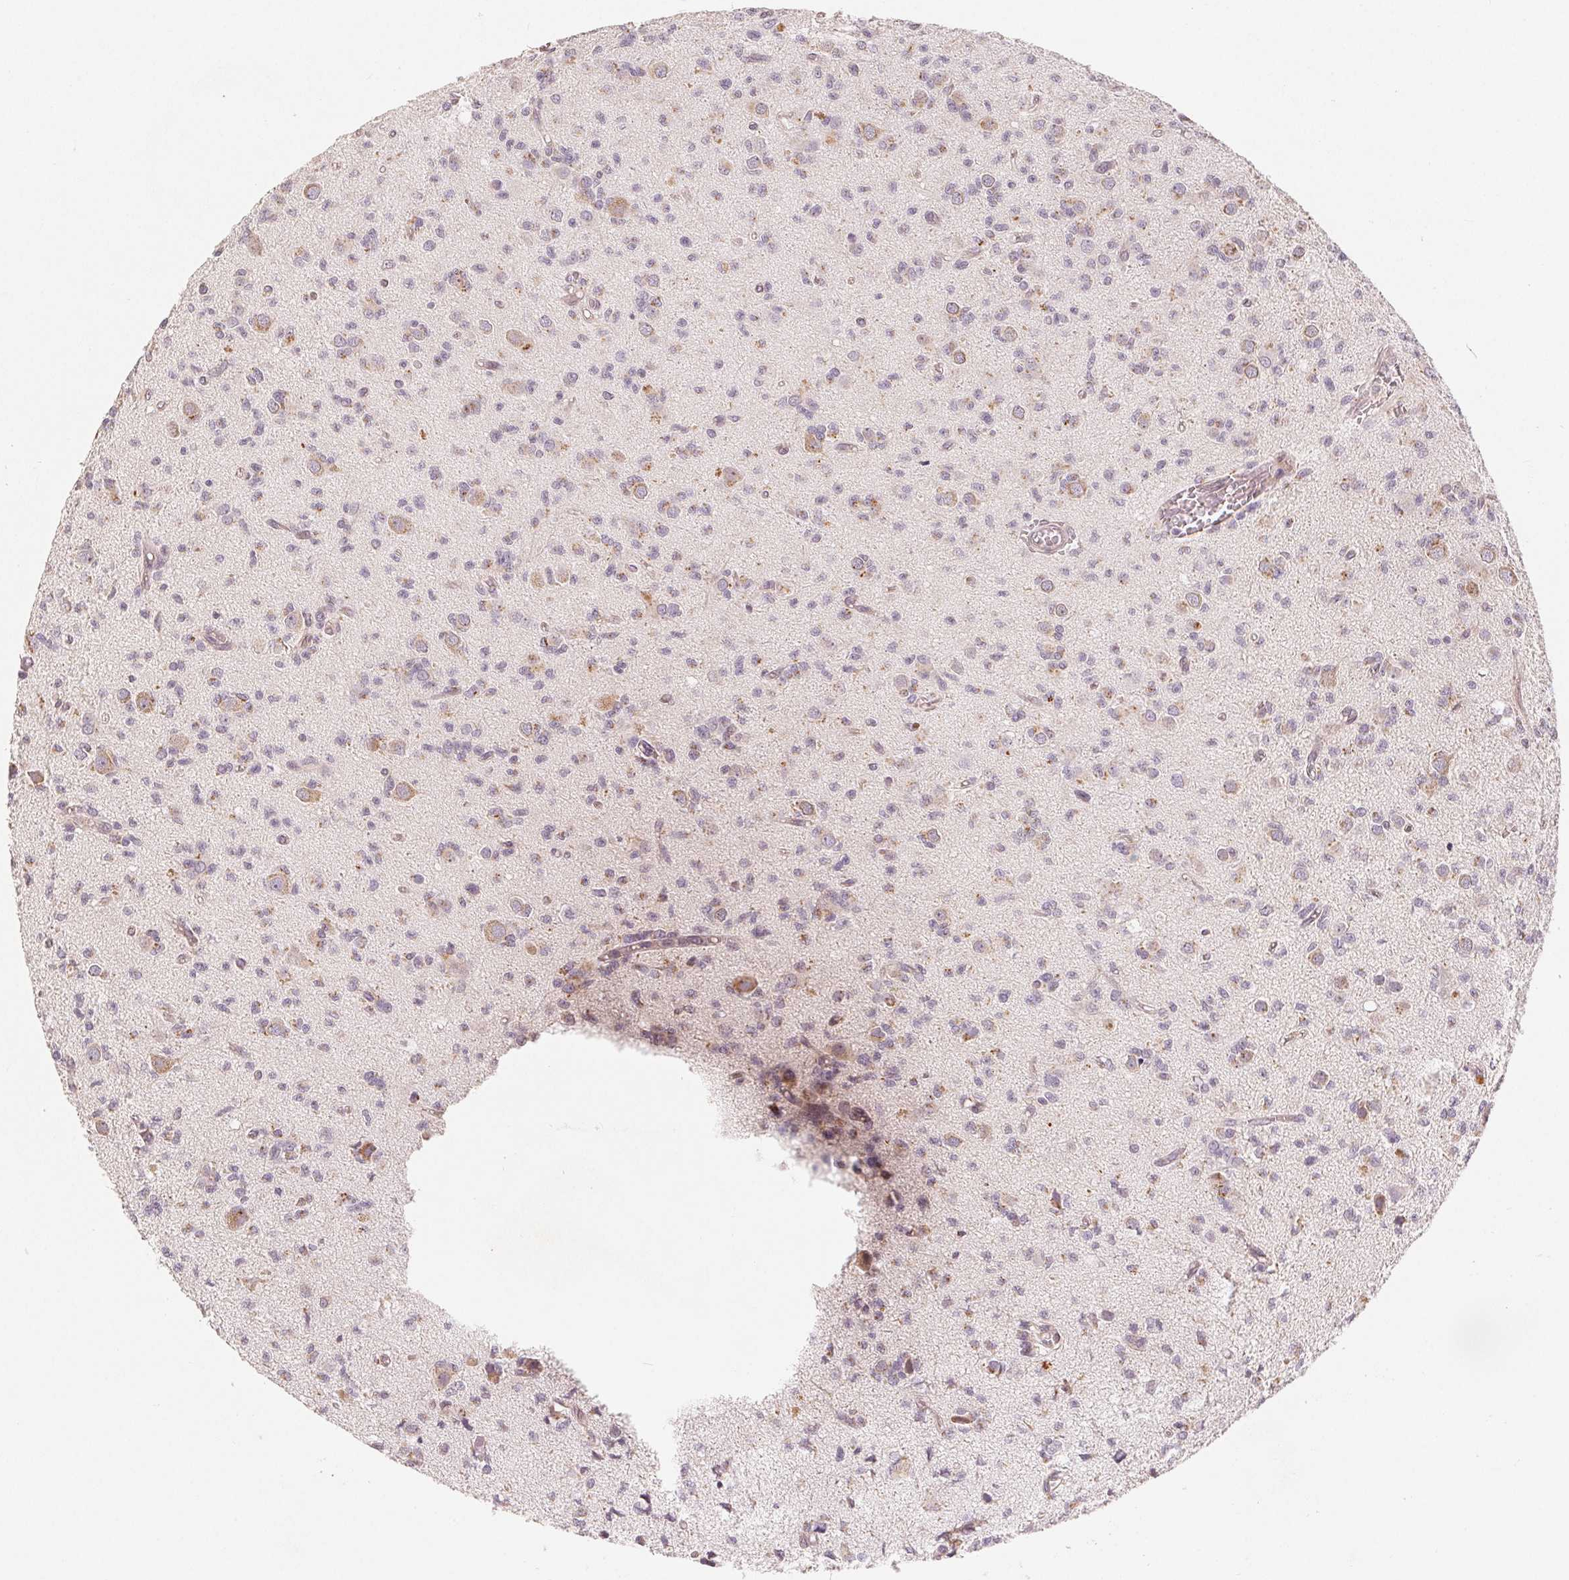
{"staining": {"intensity": "weak", "quantity": "<25%", "location": "cytoplasmic/membranous"}, "tissue": "glioma", "cell_type": "Tumor cells", "image_type": "cancer", "snomed": [{"axis": "morphology", "description": "Glioma, malignant, Low grade"}, {"axis": "topography", "description": "Brain"}], "caption": "A micrograph of malignant glioma (low-grade) stained for a protein exhibits no brown staining in tumor cells.", "gene": "TMSB15B", "patient": {"sex": "male", "age": 64}}